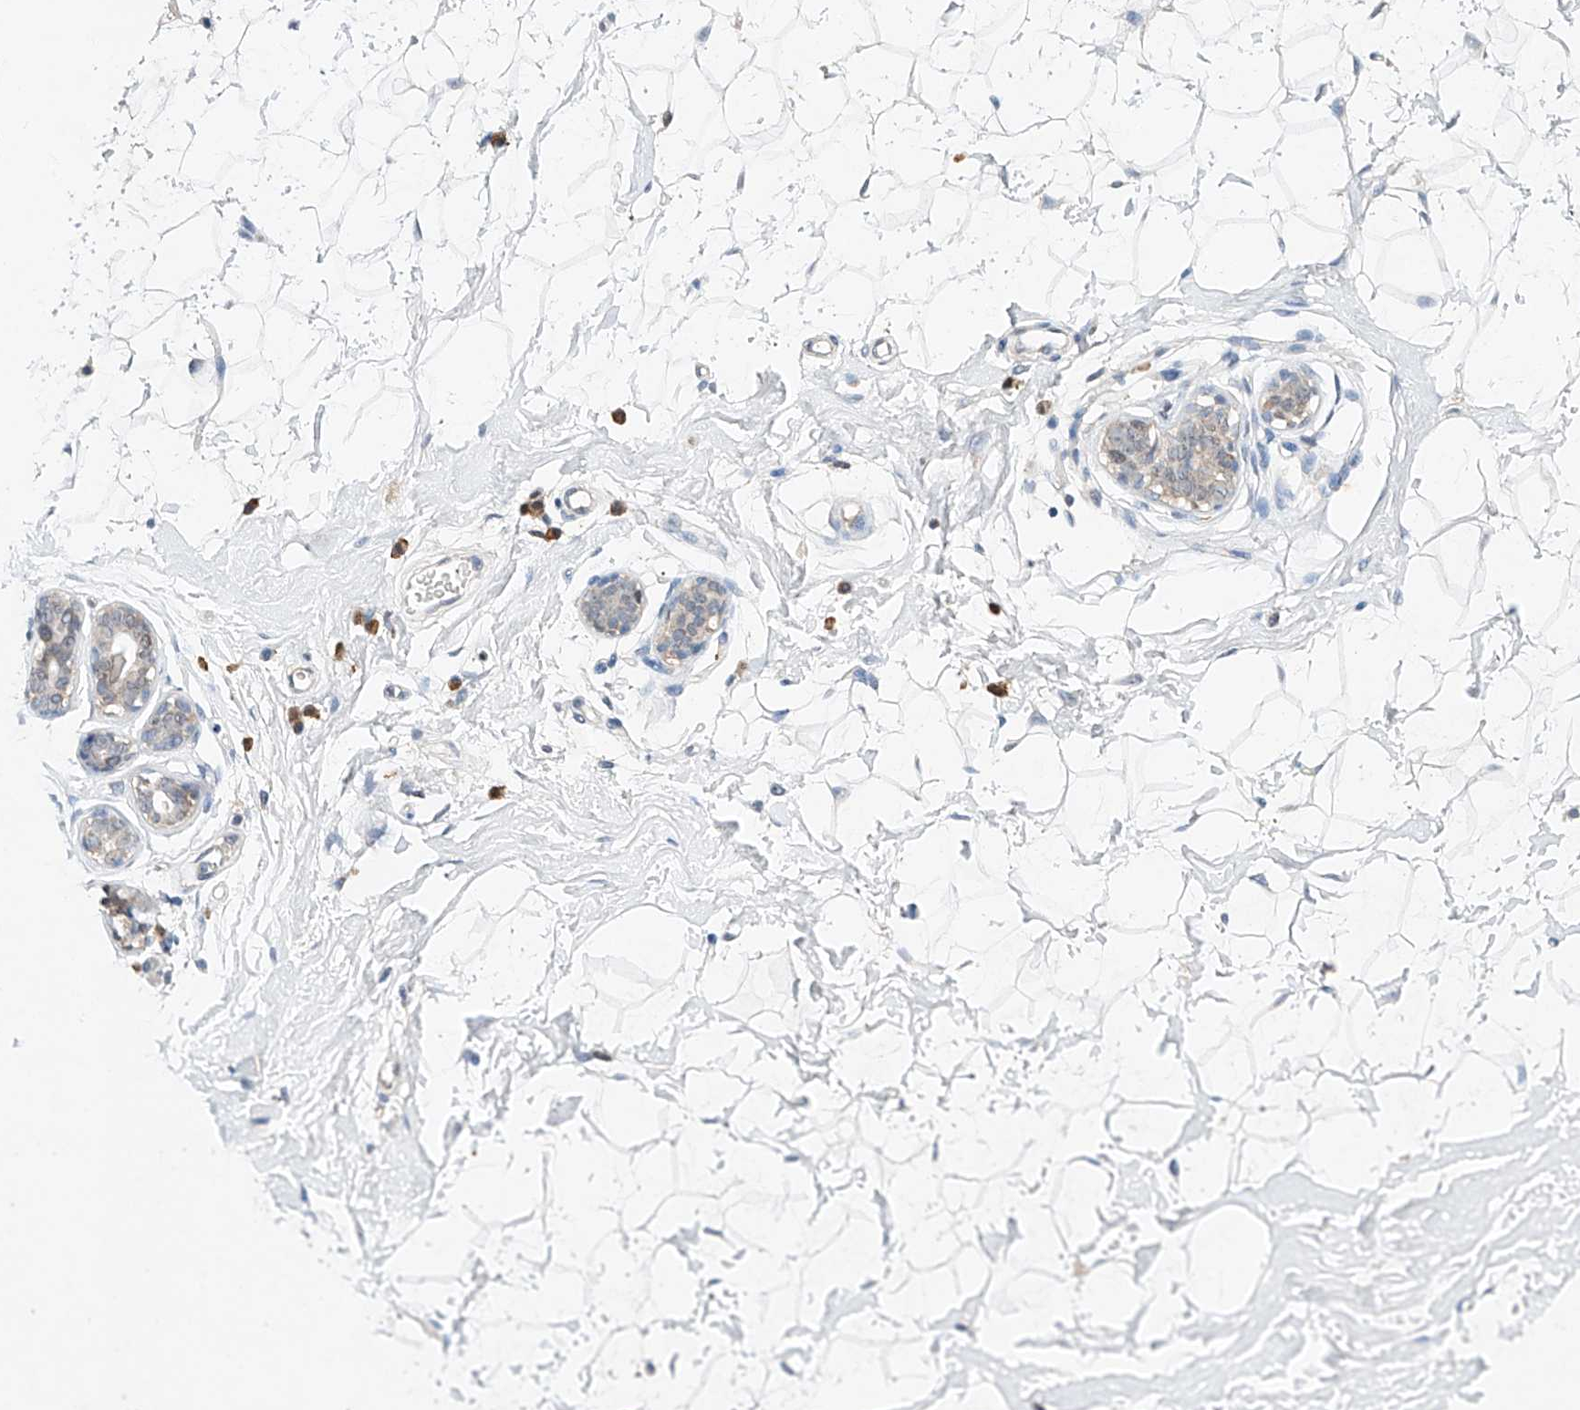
{"staining": {"intensity": "negative", "quantity": "none", "location": "none"}, "tissue": "breast", "cell_type": "Adipocytes", "image_type": "normal", "snomed": [{"axis": "morphology", "description": "Normal tissue, NOS"}, {"axis": "morphology", "description": "Adenoma, NOS"}, {"axis": "topography", "description": "Breast"}], "caption": "Histopathology image shows no protein staining in adipocytes of unremarkable breast.", "gene": "CTDP1", "patient": {"sex": "female", "age": 23}}